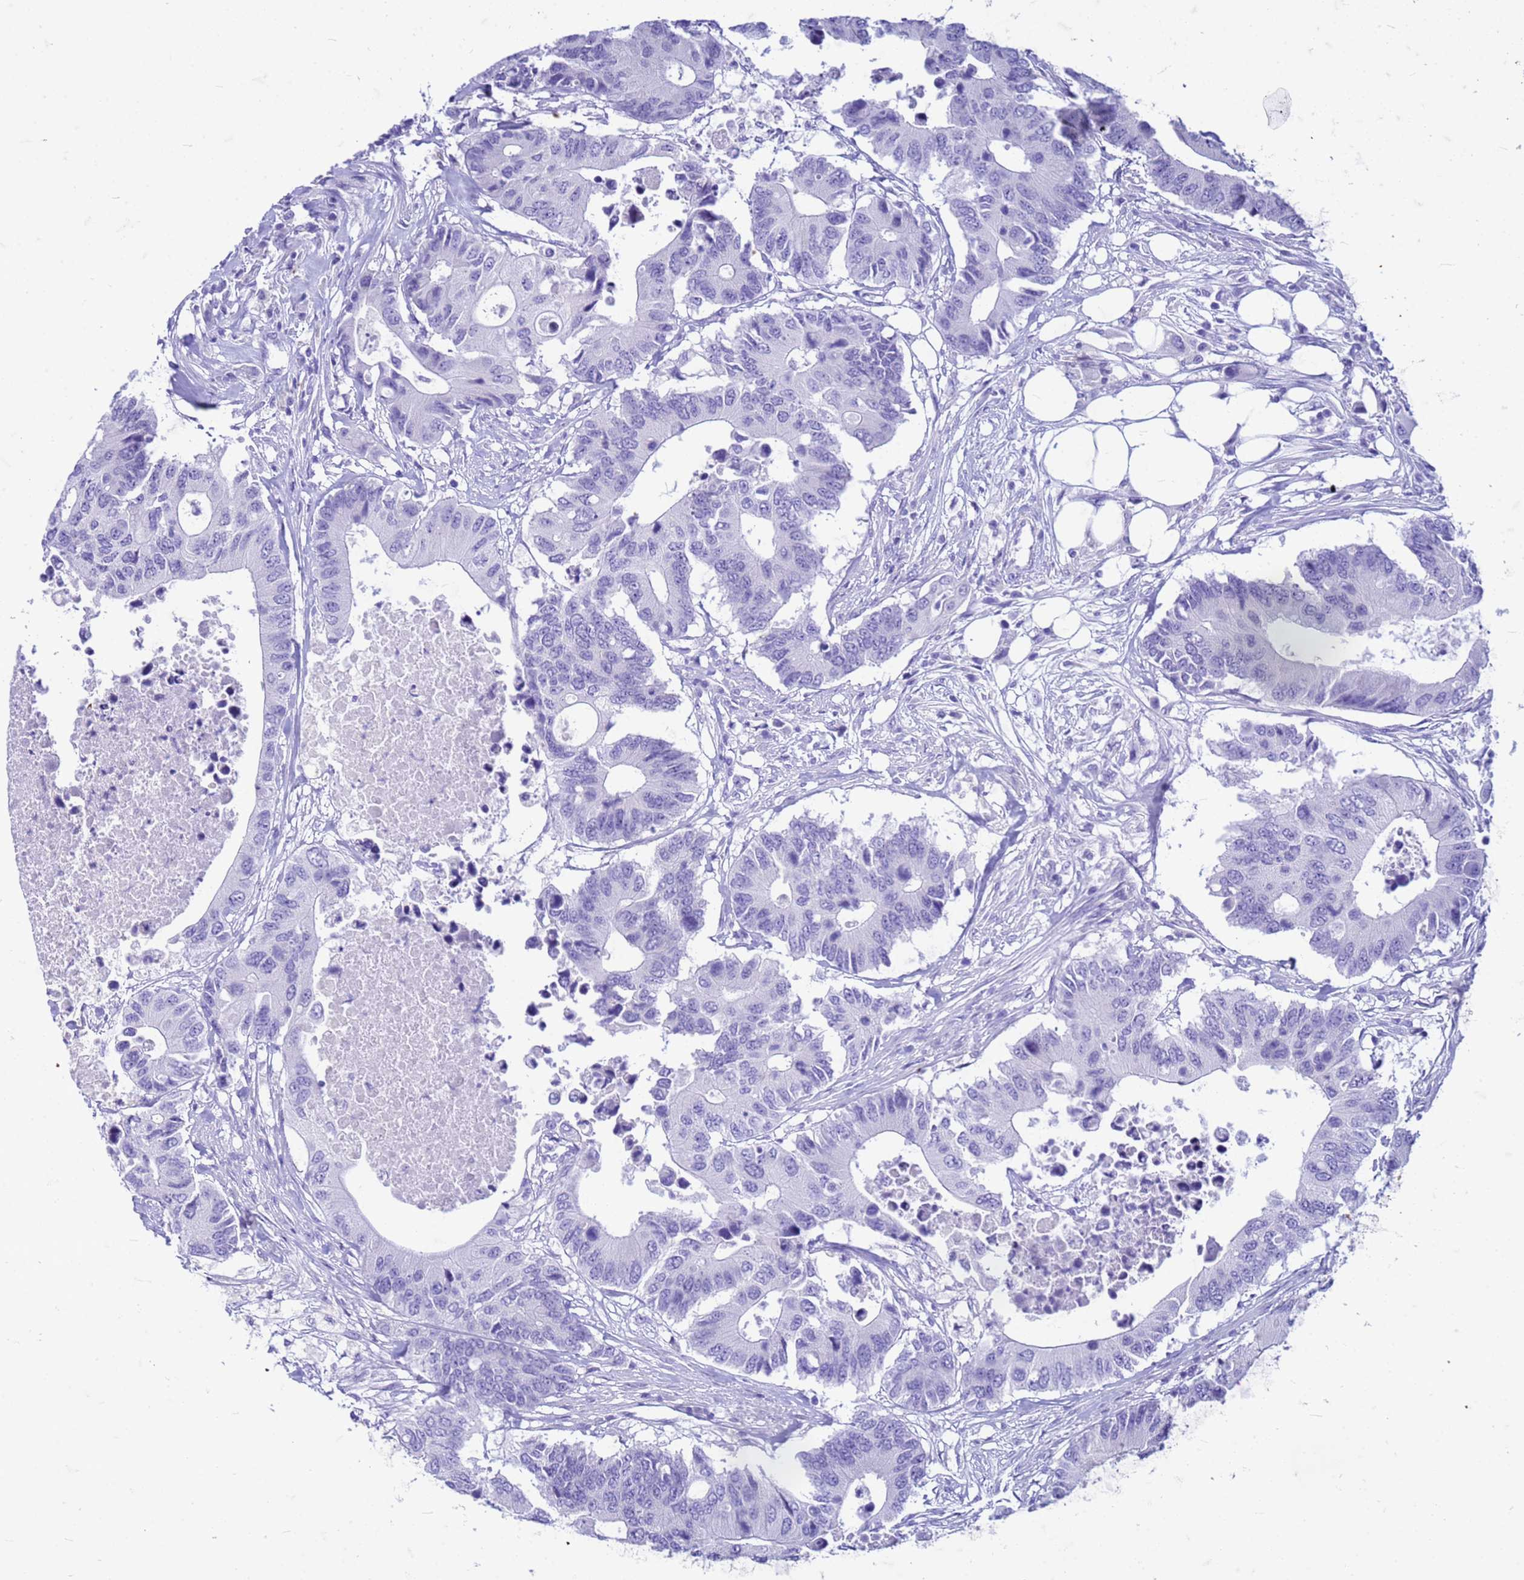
{"staining": {"intensity": "negative", "quantity": "none", "location": "none"}, "tissue": "colorectal cancer", "cell_type": "Tumor cells", "image_type": "cancer", "snomed": [{"axis": "morphology", "description": "Adenocarcinoma, NOS"}, {"axis": "topography", "description": "Colon"}], "caption": "Tumor cells show no significant expression in colorectal cancer.", "gene": "CFAP100", "patient": {"sex": "male", "age": 71}}